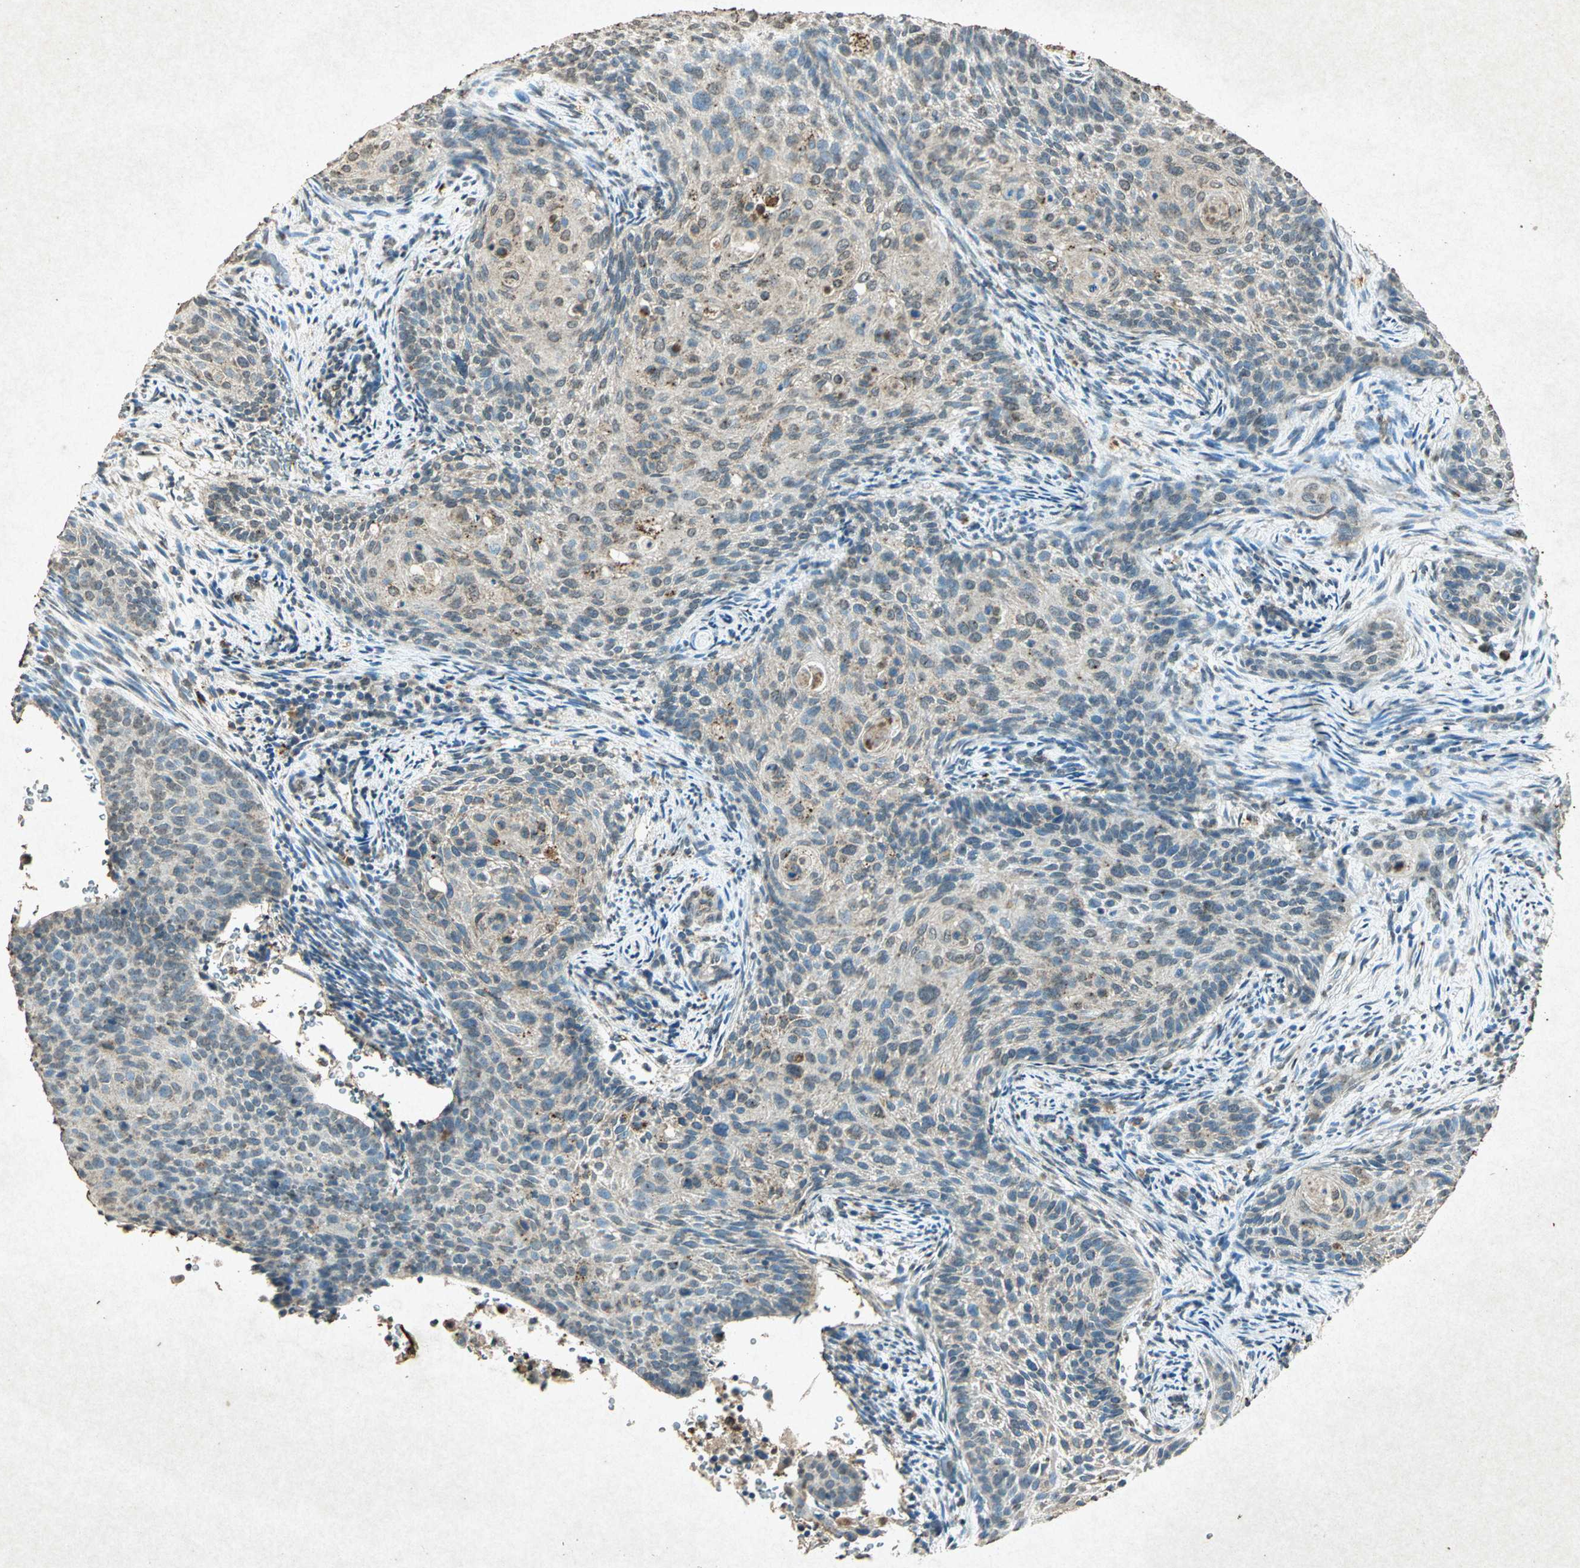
{"staining": {"intensity": "weak", "quantity": "25%-75%", "location": "cytoplasmic/membranous"}, "tissue": "cervical cancer", "cell_type": "Tumor cells", "image_type": "cancer", "snomed": [{"axis": "morphology", "description": "Squamous cell carcinoma, NOS"}, {"axis": "topography", "description": "Cervix"}], "caption": "This micrograph shows IHC staining of human cervical cancer (squamous cell carcinoma), with low weak cytoplasmic/membranous positivity in approximately 25%-75% of tumor cells.", "gene": "PSEN1", "patient": {"sex": "female", "age": 33}}